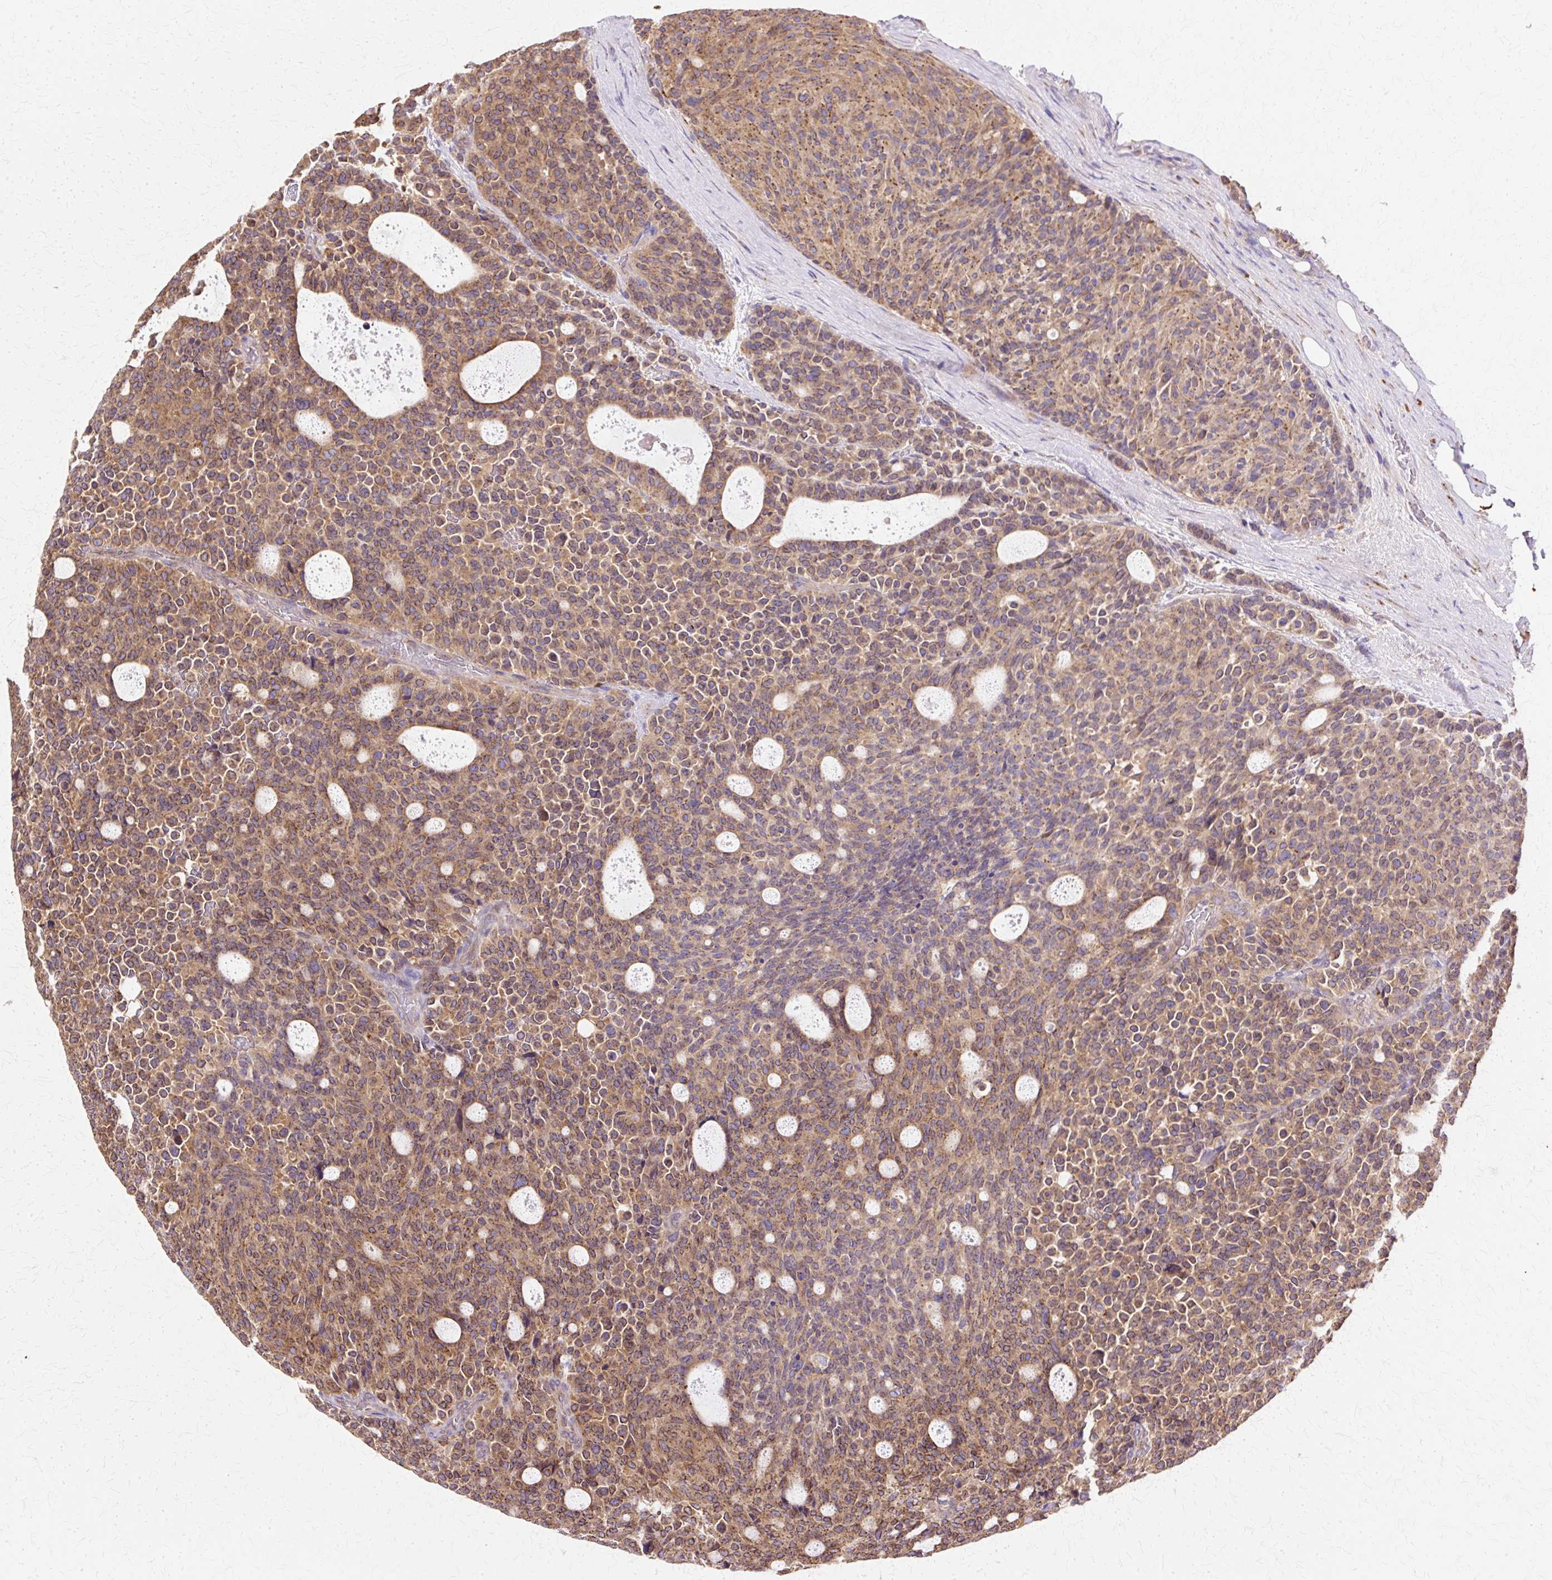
{"staining": {"intensity": "moderate", "quantity": ">75%", "location": "cytoplasmic/membranous"}, "tissue": "carcinoid", "cell_type": "Tumor cells", "image_type": "cancer", "snomed": [{"axis": "morphology", "description": "Carcinoid, malignant, NOS"}, {"axis": "topography", "description": "Pancreas"}], "caption": "DAB immunohistochemical staining of human carcinoid displays moderate cytoplasmic/membranous protein expression in approximately >75% of tumor cells. (Stains: DAB (3,3'-diaminobenzidine) in brown, nuclei in blue, Microscopy: brightfield microscopy at high magnification).", "gene": "COPB1", "patient": {"sex": "female", "age": 54}}